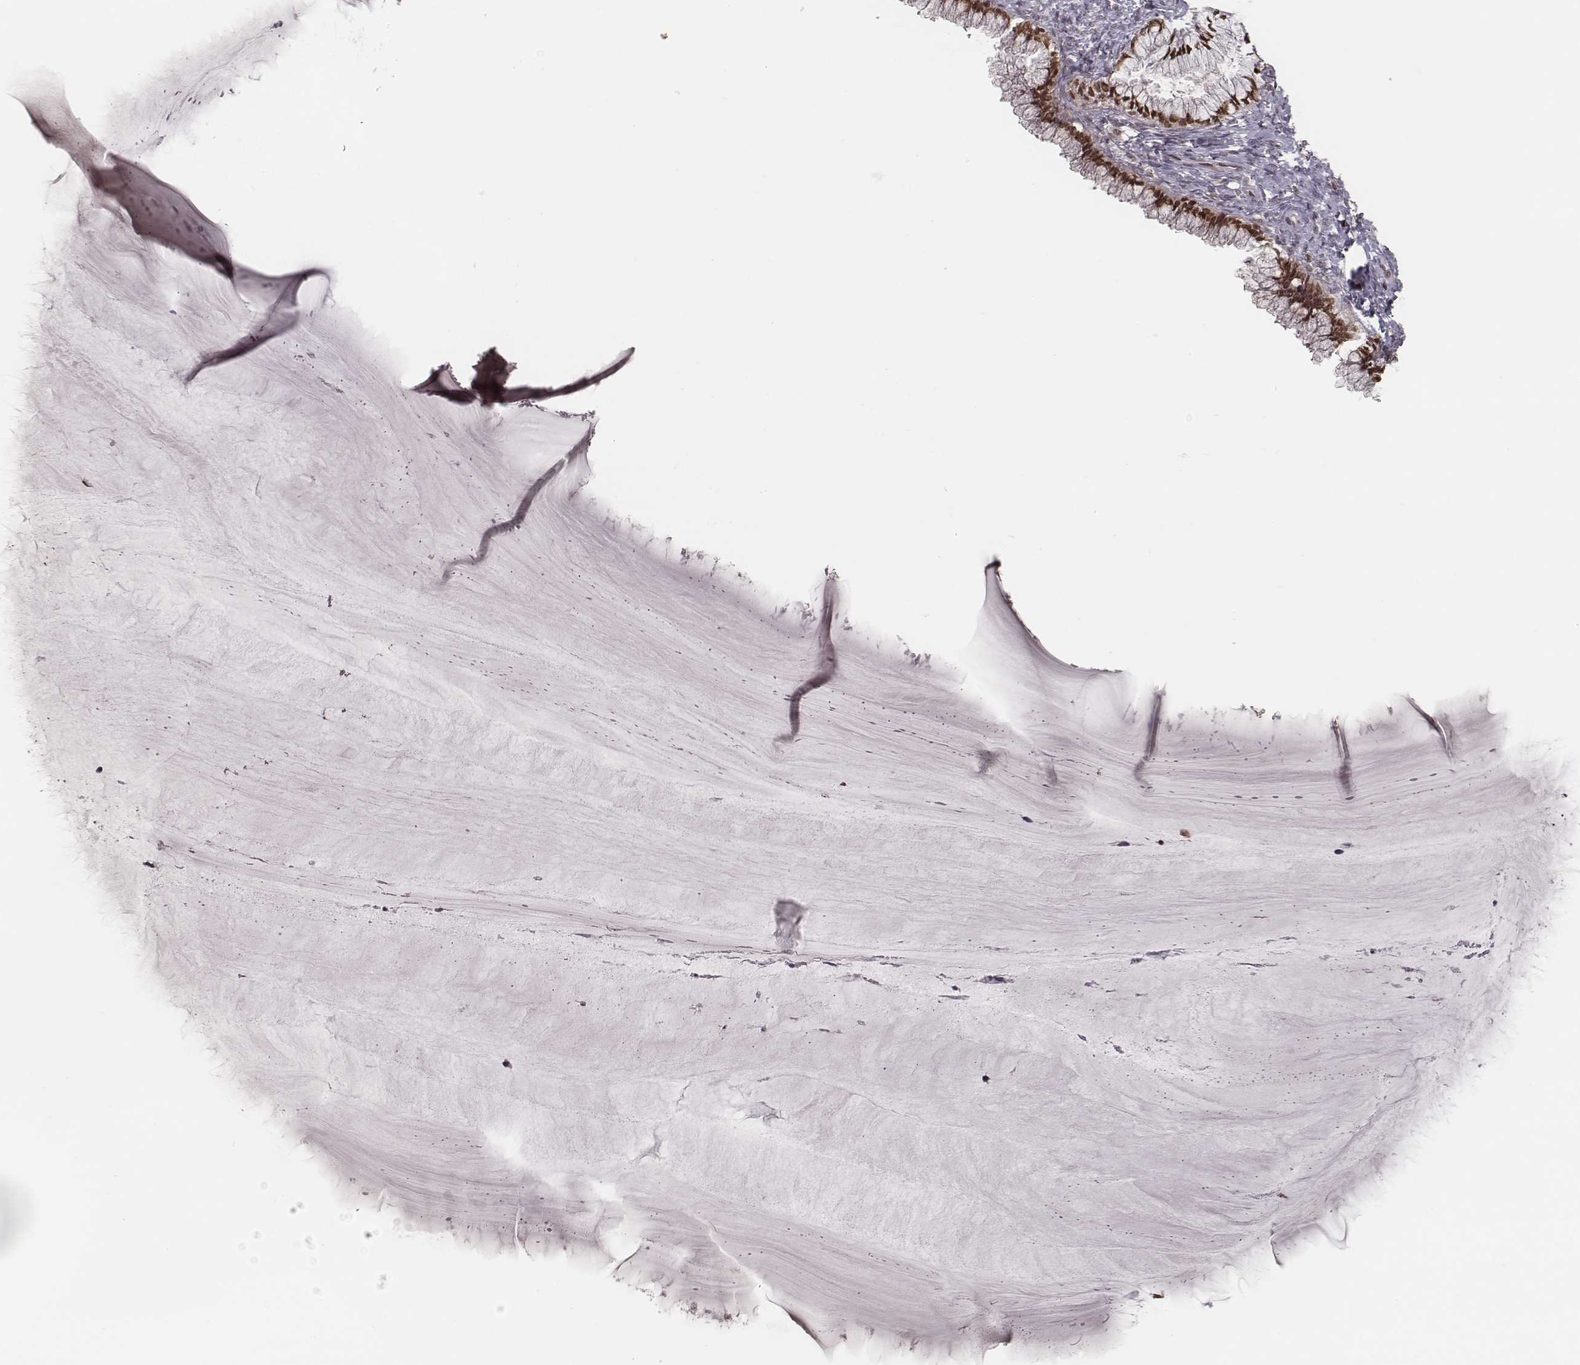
{"staining": {"intensity": "moderate", "quantity": ">75%", "location": "nuclear"}, "tissue": "cervix", "cell_type": "Glandular cells", "image_type": "normal", "snomed": [{"axis": "morphology", "description": "Normal tissue, NOS"}, {"axis": "topography", "description": "Cervix"}], "caption": "IHC of unremarkable human cervix displays medium levels of moderate nuclear expression in about >75% of glandular cells.", "gene": "HMGA2", "patient": {"sex": "female", "age": 37}}